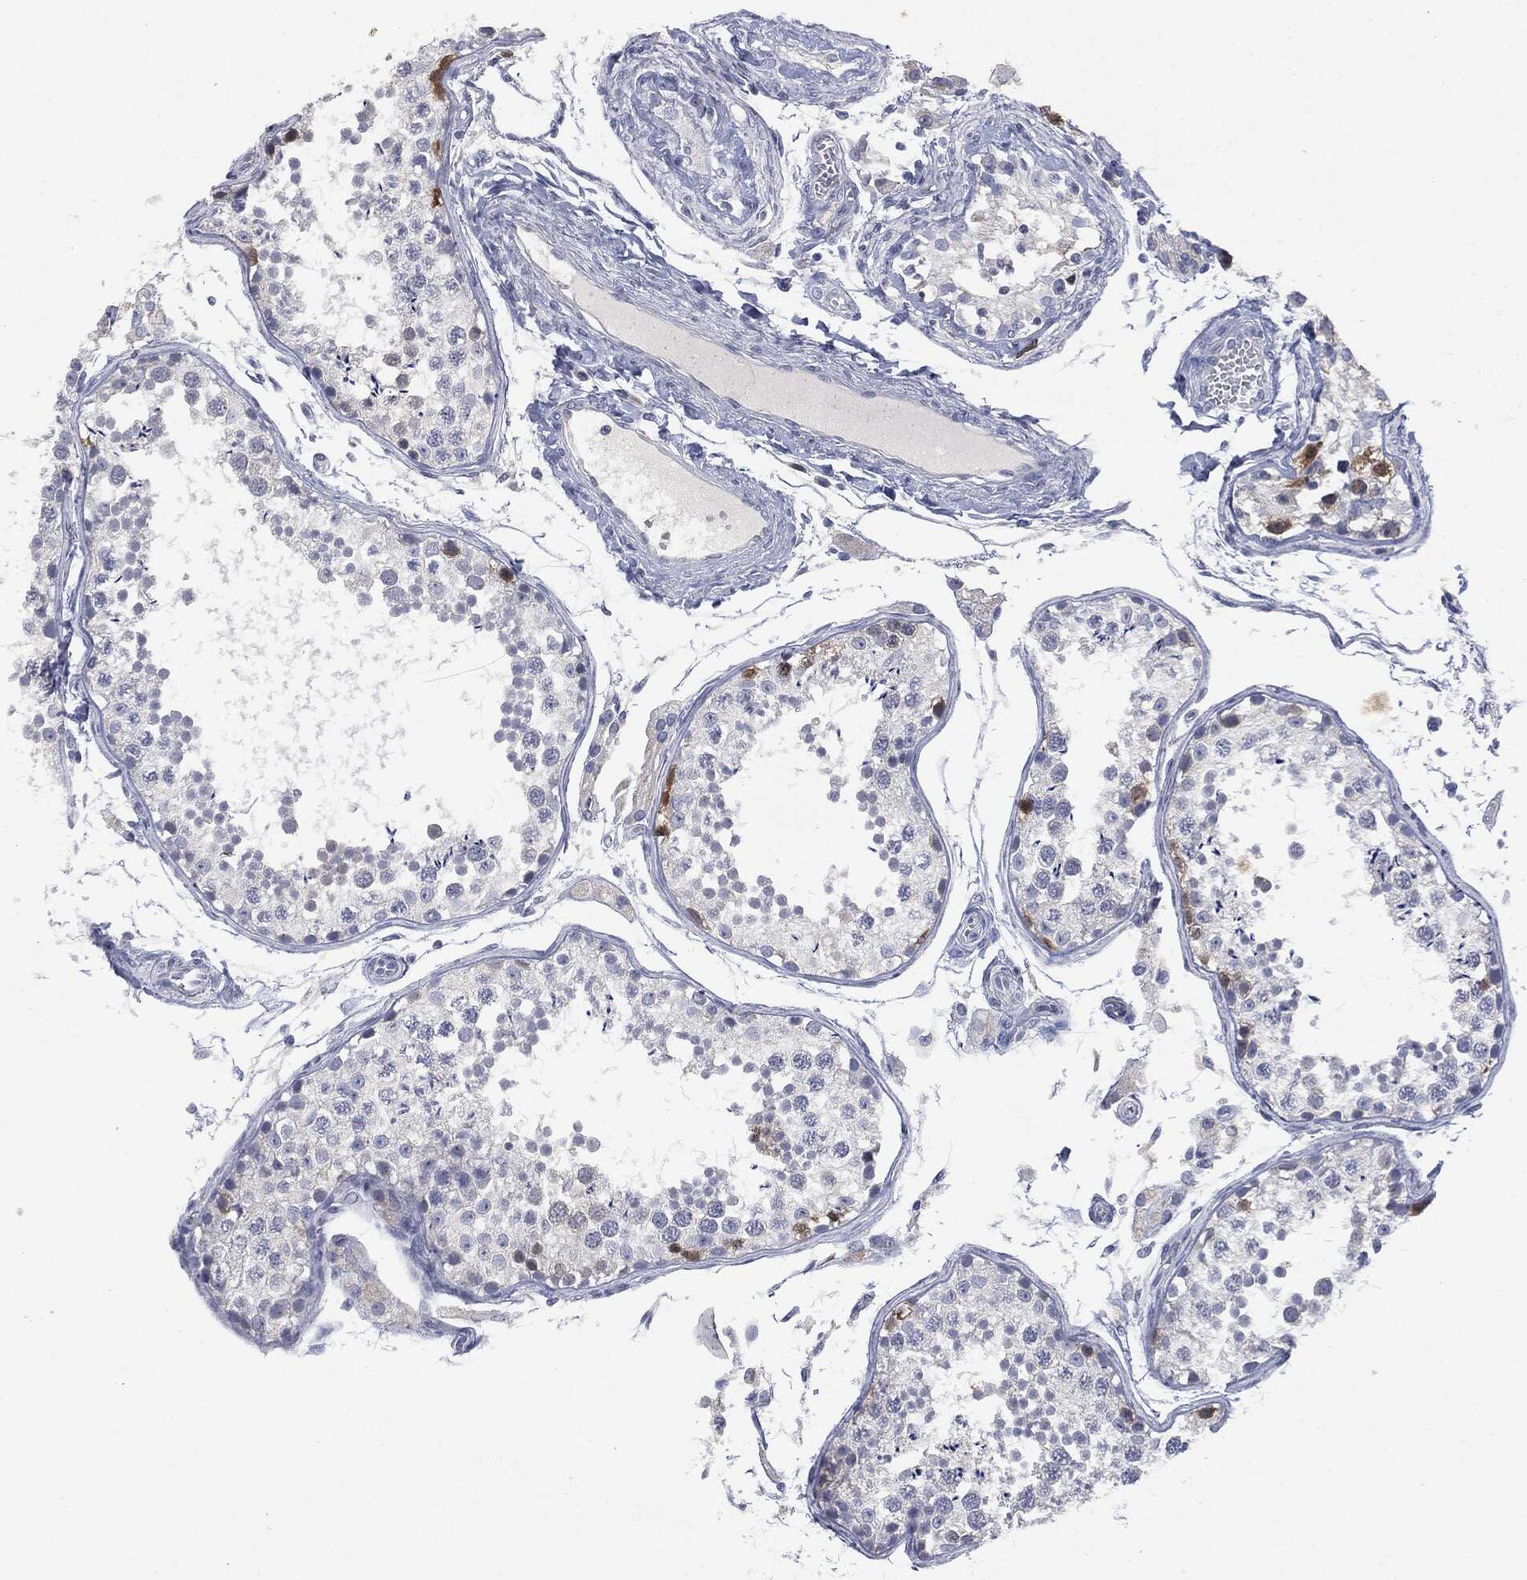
{"staining": {"intensity": "strong", "quantity": "<25%", "location": "cytoplasmic/membranous,nuclear"}, "tissue": "testis", "cell_type": "Cells in seminiferous ducts", "image_type": "normal", "snomed": [{"axis": "morphology", "description": "Normal tissue, NOS"}, {"axis": "topography", "description": "Testis"}], "caption": "Brown immunohistochemical staining in normal testis demonstrates strong cytoplasmic/membranous,nuclear expression in about <25% of cells in seminiferous ducts. The staining is performed using DAB (3,3'-diaminobenzidine) brown chromogen to label protein expression. The nuclei are counter-stained blue using hematoxylin.", "gene": "UBE2C", "patient": {"sex": "male", "age": 29}}